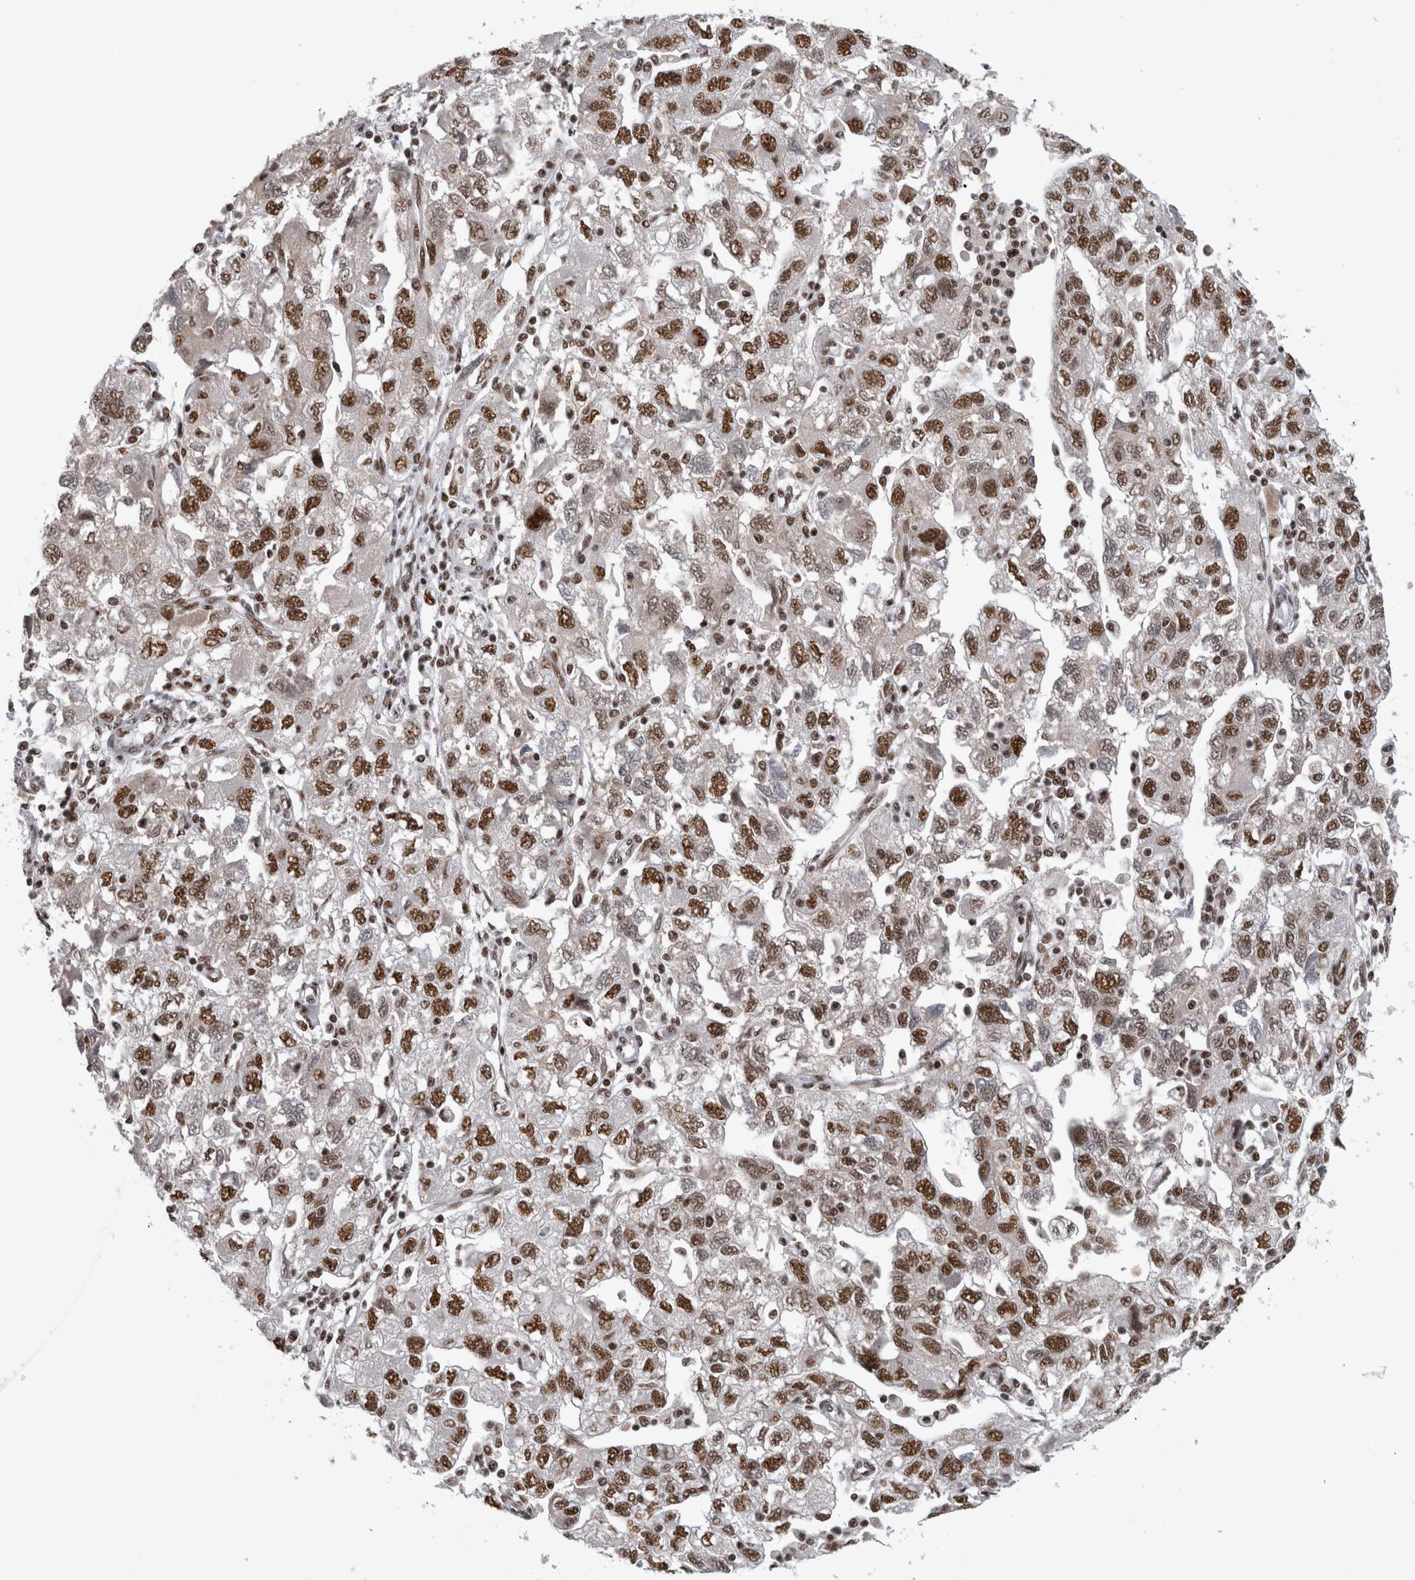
{"staining": {"intensity": "strong", "quantity": ">75%", "location": "nuclear"}, "tissue": "ovarian cancer", "cell_type": "Tumor cells", "image_type": "cancer", "snomed": [{"axis": "morphology", "description": "Carcinoma, NOS"}, {"axis": "morphology", "description": "Cystadenocarcinoma, serous, NOS"}, {"axis": "topography", "description": "Ovary"}], "caption": "Brown immunohistochemical staining in ovarian cancer reveals strong nuclear expression in approximately >75% of tumor cells. Immunohistochemistry stains the protein in brown and the nuclei are stained blue.", "gene": "CDK11A", "patient": {"sex": "female", "age": 69}}